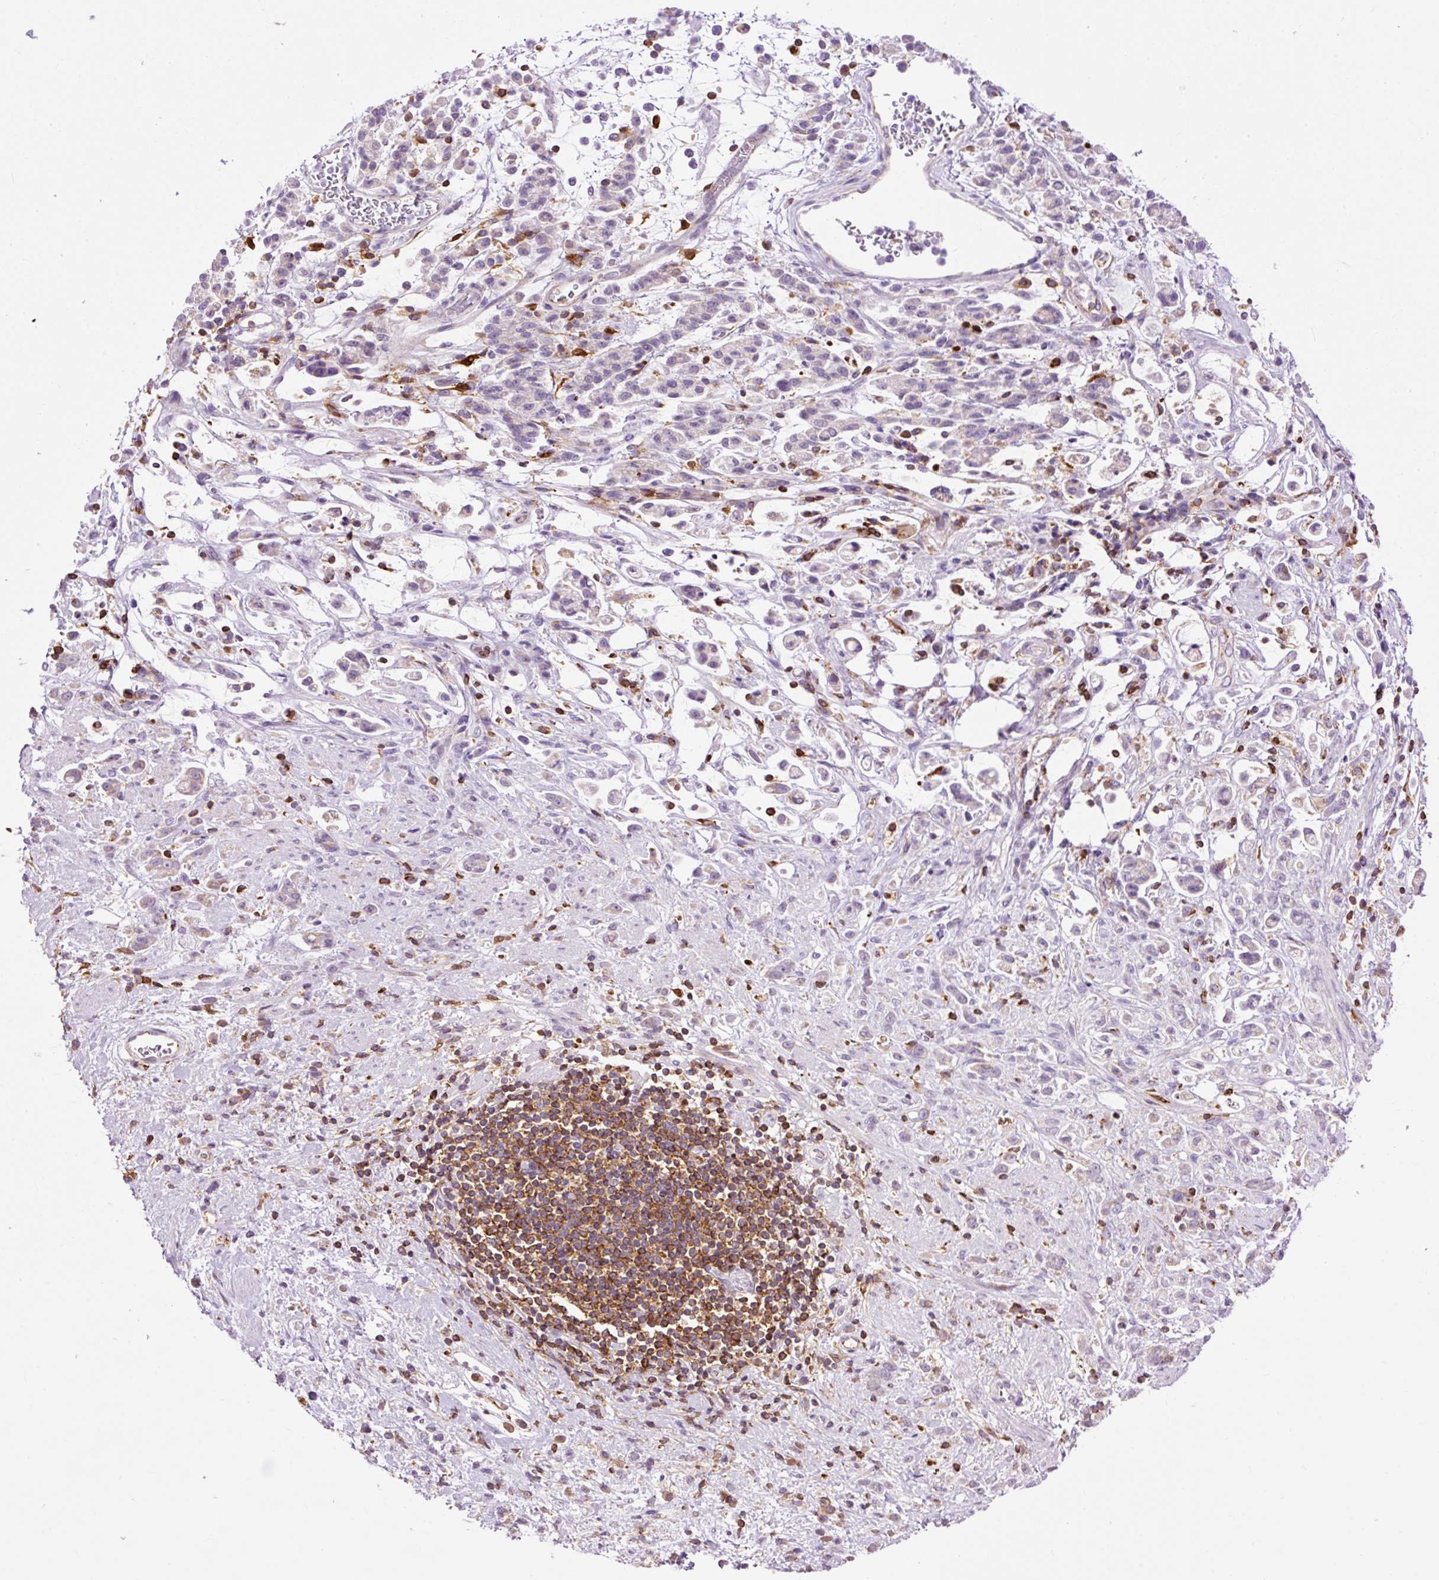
{"staining": {"intensity": "negative", "quantity": "none", "location": "none"}, "tissue": "stomach cancer", "cell_type": "Tumor cells", "image_type": "cancer", "snomed": [{"axis": "morphology", "description": "Adenocarcinoma, NOS"}, {"axis": "topography", "description": "Stomach"}], "caption": "Human adenocarcinoma (stomach) stained for a protein using immunohistochemistry (IHC) shows no positivity in tumor cells.", "gene": "CD83", "patient": {"sex": "female", "age": 60}}